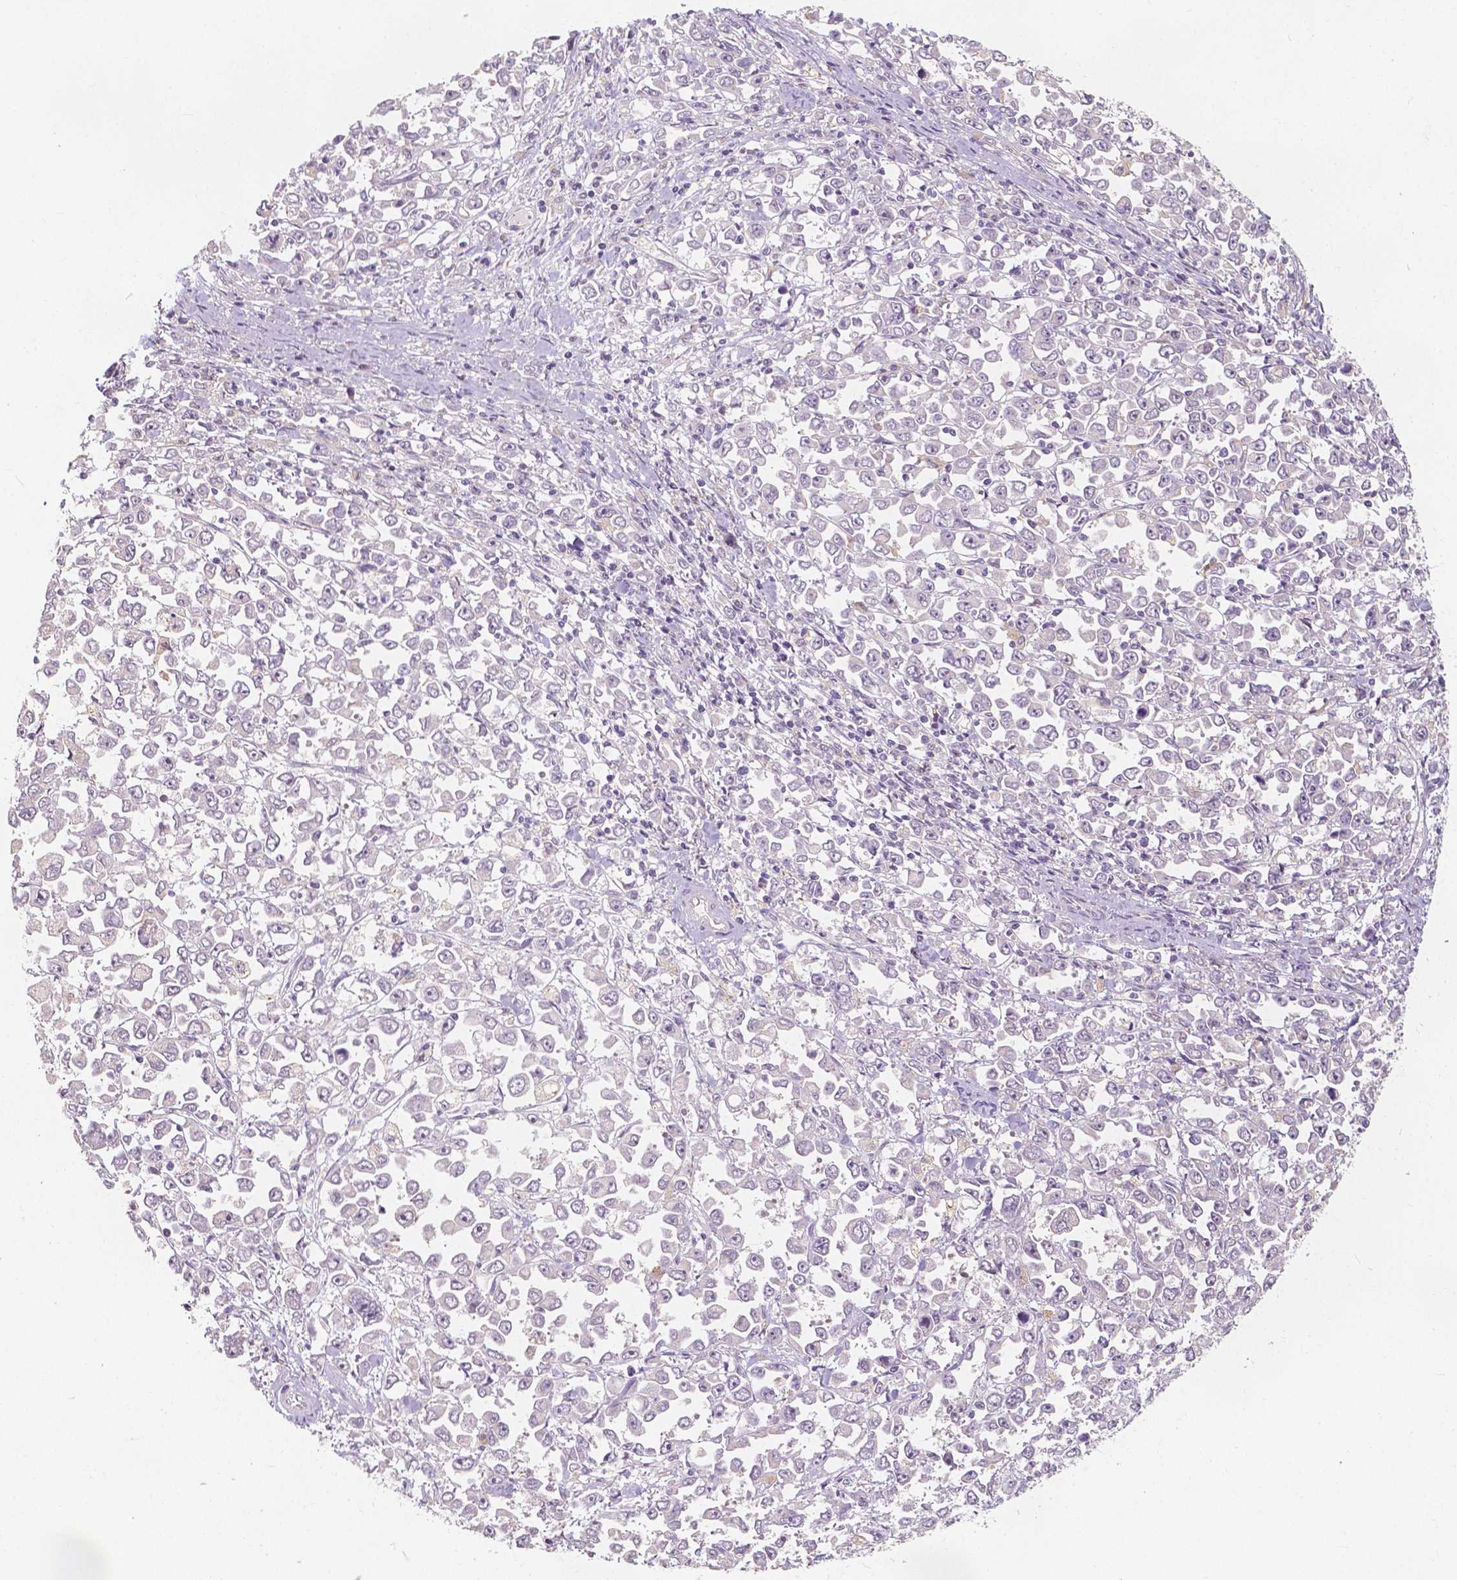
{"staining": {"intensity": "negative", "quantity": "none", "location": "none"}, "tissue": "stomach cancer", "cell_type": "Tumor cells", "image_type": "cancer", "snomed": [{"axis": "morphology", "description": "Adenocarcinoma, NOS"}, {"axis": "topography", "description": "Stomach, upper"}], "caption": "An immunohistochemistry (IHC) histopathology image of stomach cancer (adenocarcinoma) is shown. There is no staining in tumor cells of stomach cancer (adenocarcinoma).", "gene": "SNX12", "patient": {"sex": "male", "age": 70}}